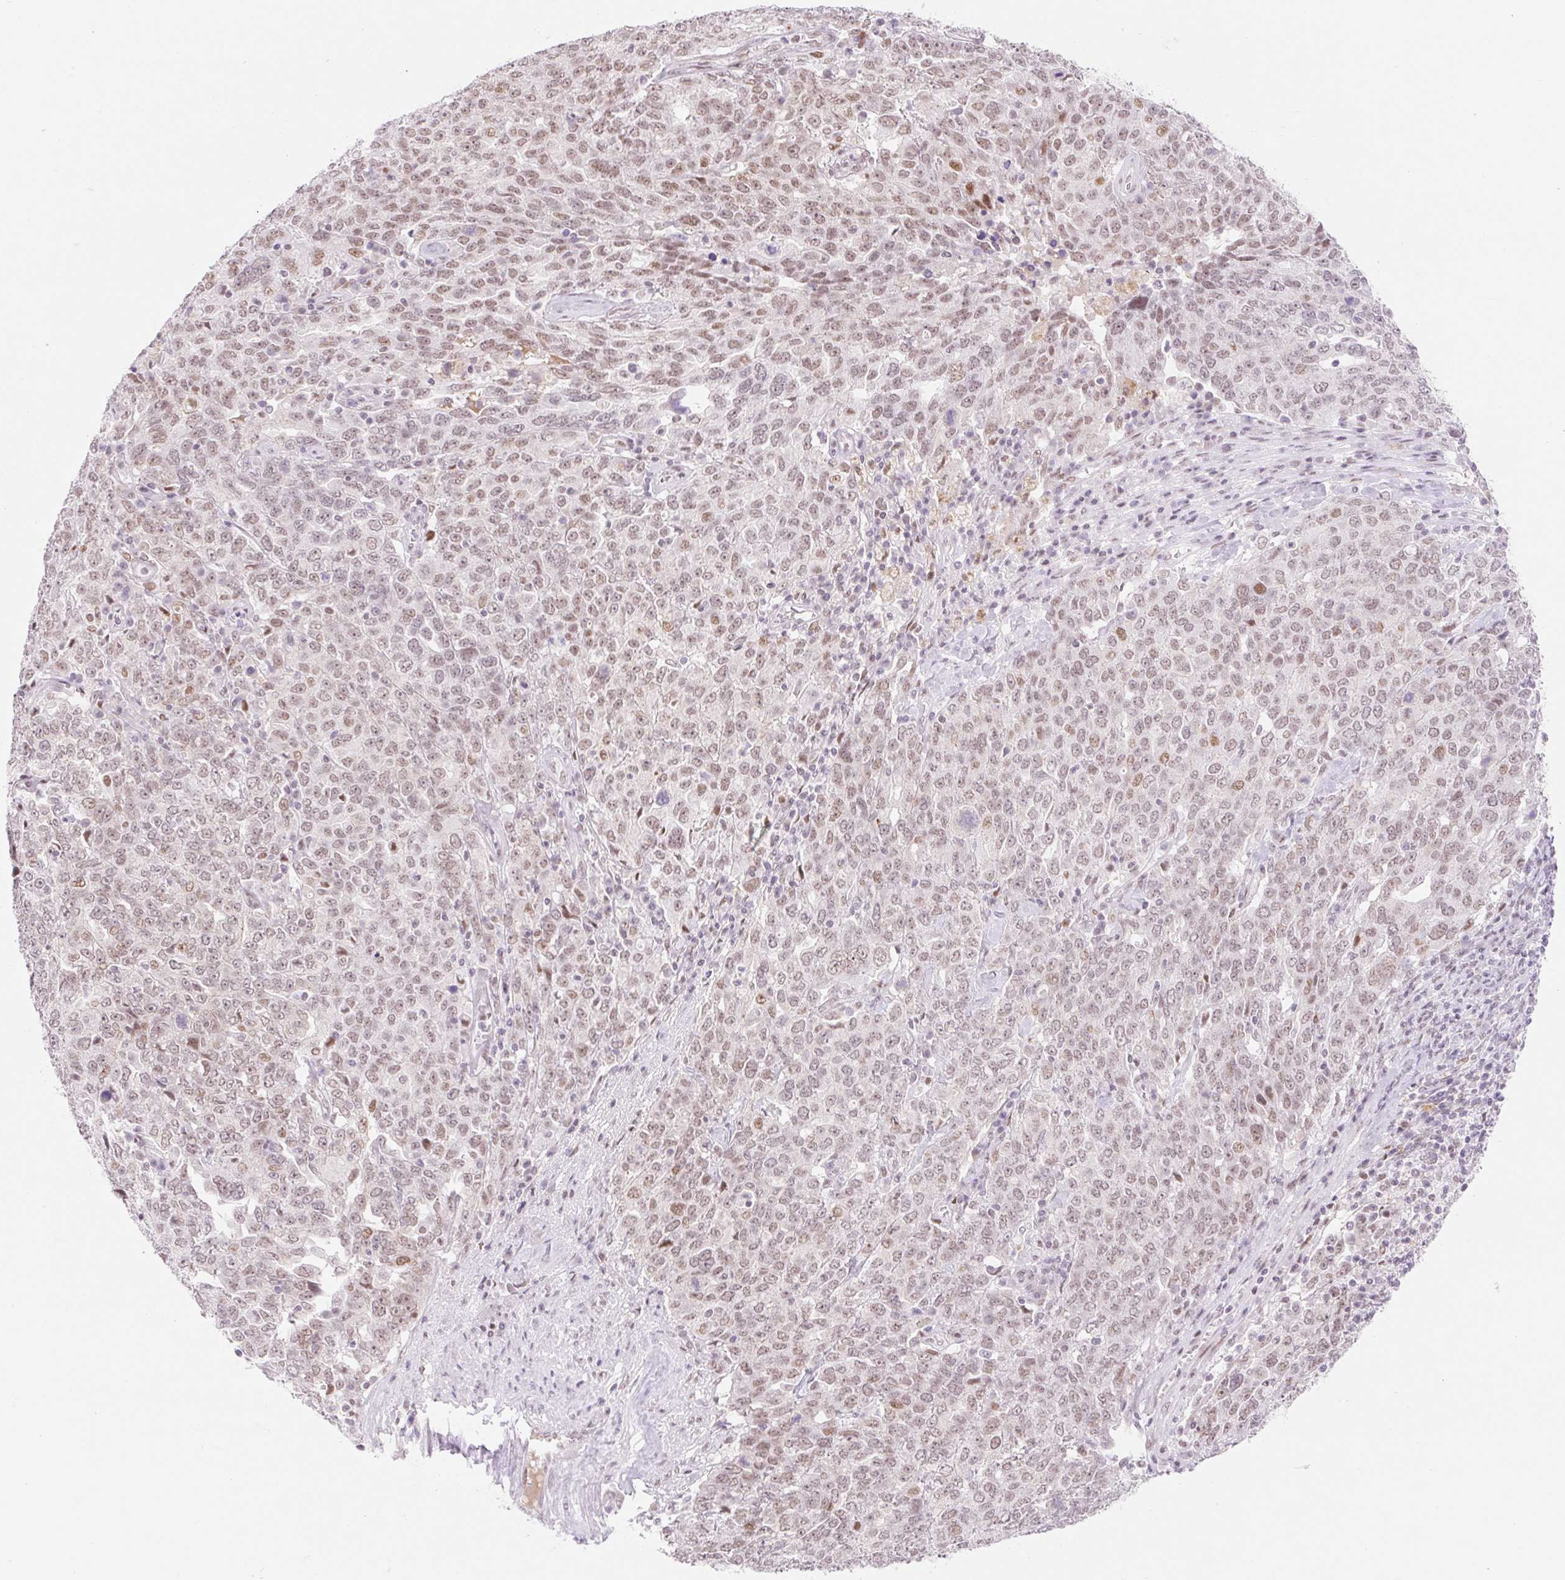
{"staining": {"intensity": "weak", "quantity": ">75%", "location": "nuclear"}, "tissue": "ovarian cancer", "cell_type": "Tumor cells", "image_type": "cancer", "snomed": [{"axis": "morphology", "description": "Carcinoma, endometroid"}, {"axis": "topography", "description": "Ovary"}], "caption": "This micrograph demonstrates immunohistochemistry (IHC) staining of human ovarian cancer (endometroid carcinoma), with low weak nuclear positivity in approximately >75% of tumor cells.", "gene": "H2BW1", "patient": {"sex": "female", "age": 62}}